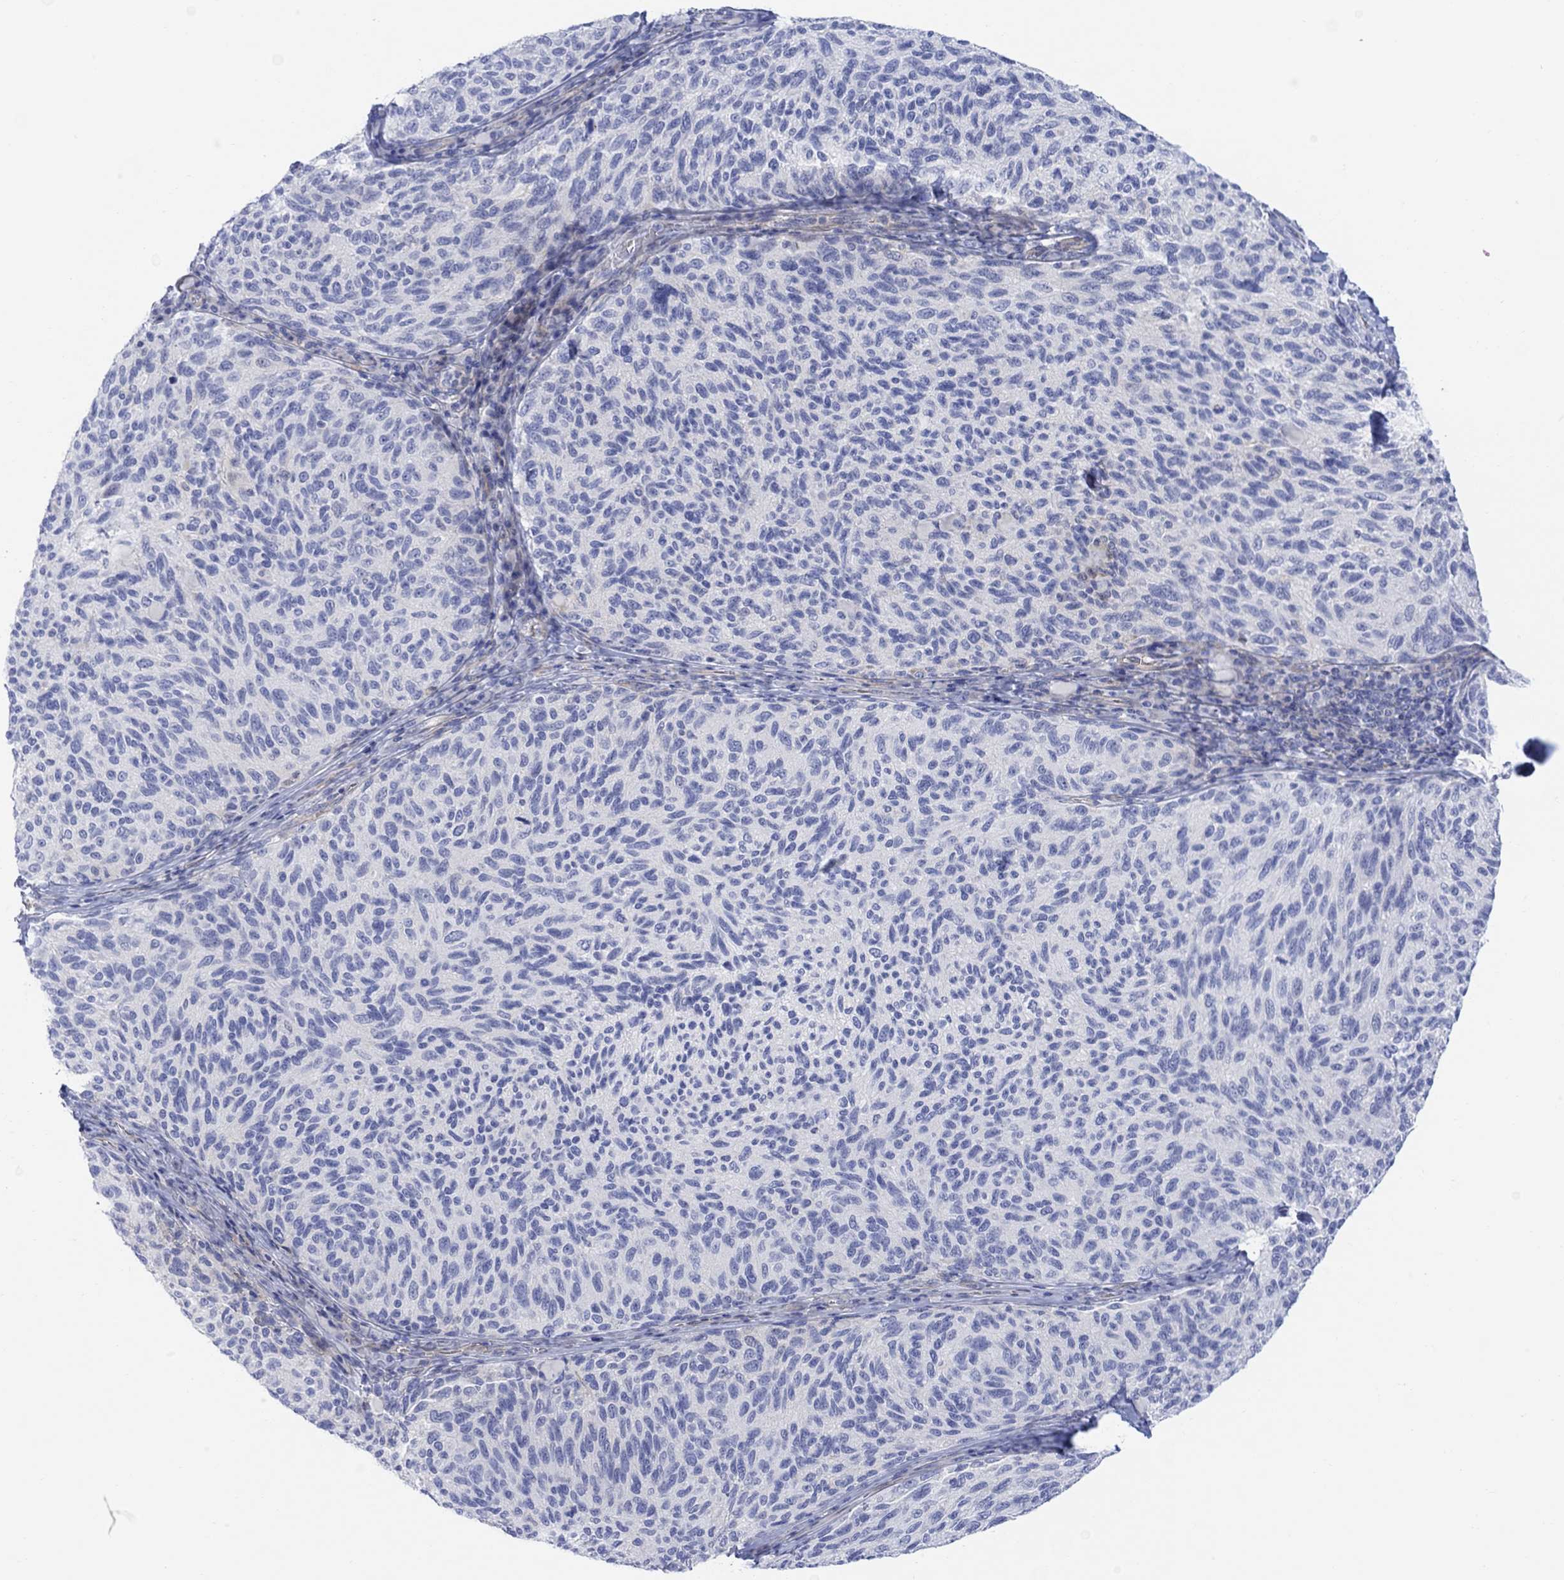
{"staining": {"intensity": "negative", "quantity": "none", "location": "none"}, "tissue": "melanoma", "cell_type": "Tumor cells", "image_type": "cancer", "snomed": [{"axis": "morphology", "description": "Malignant melanoma, NOS"}, {"axis": "topography", "description": "Skin"}], "caption": "Immunohistochemistry histopathology image of neoplastic tissue: malignant melanoma stained with DAB (3,3'-diaminobenzidine) reveals no significant protein expression in tumor cells. (Stains: DAB IHC with hematoxylin counter stain, Microscopy: brightfield microscopy at high magnification).", "gene": "TLDC2", "patient": {"sex": "female", "age": 73}}